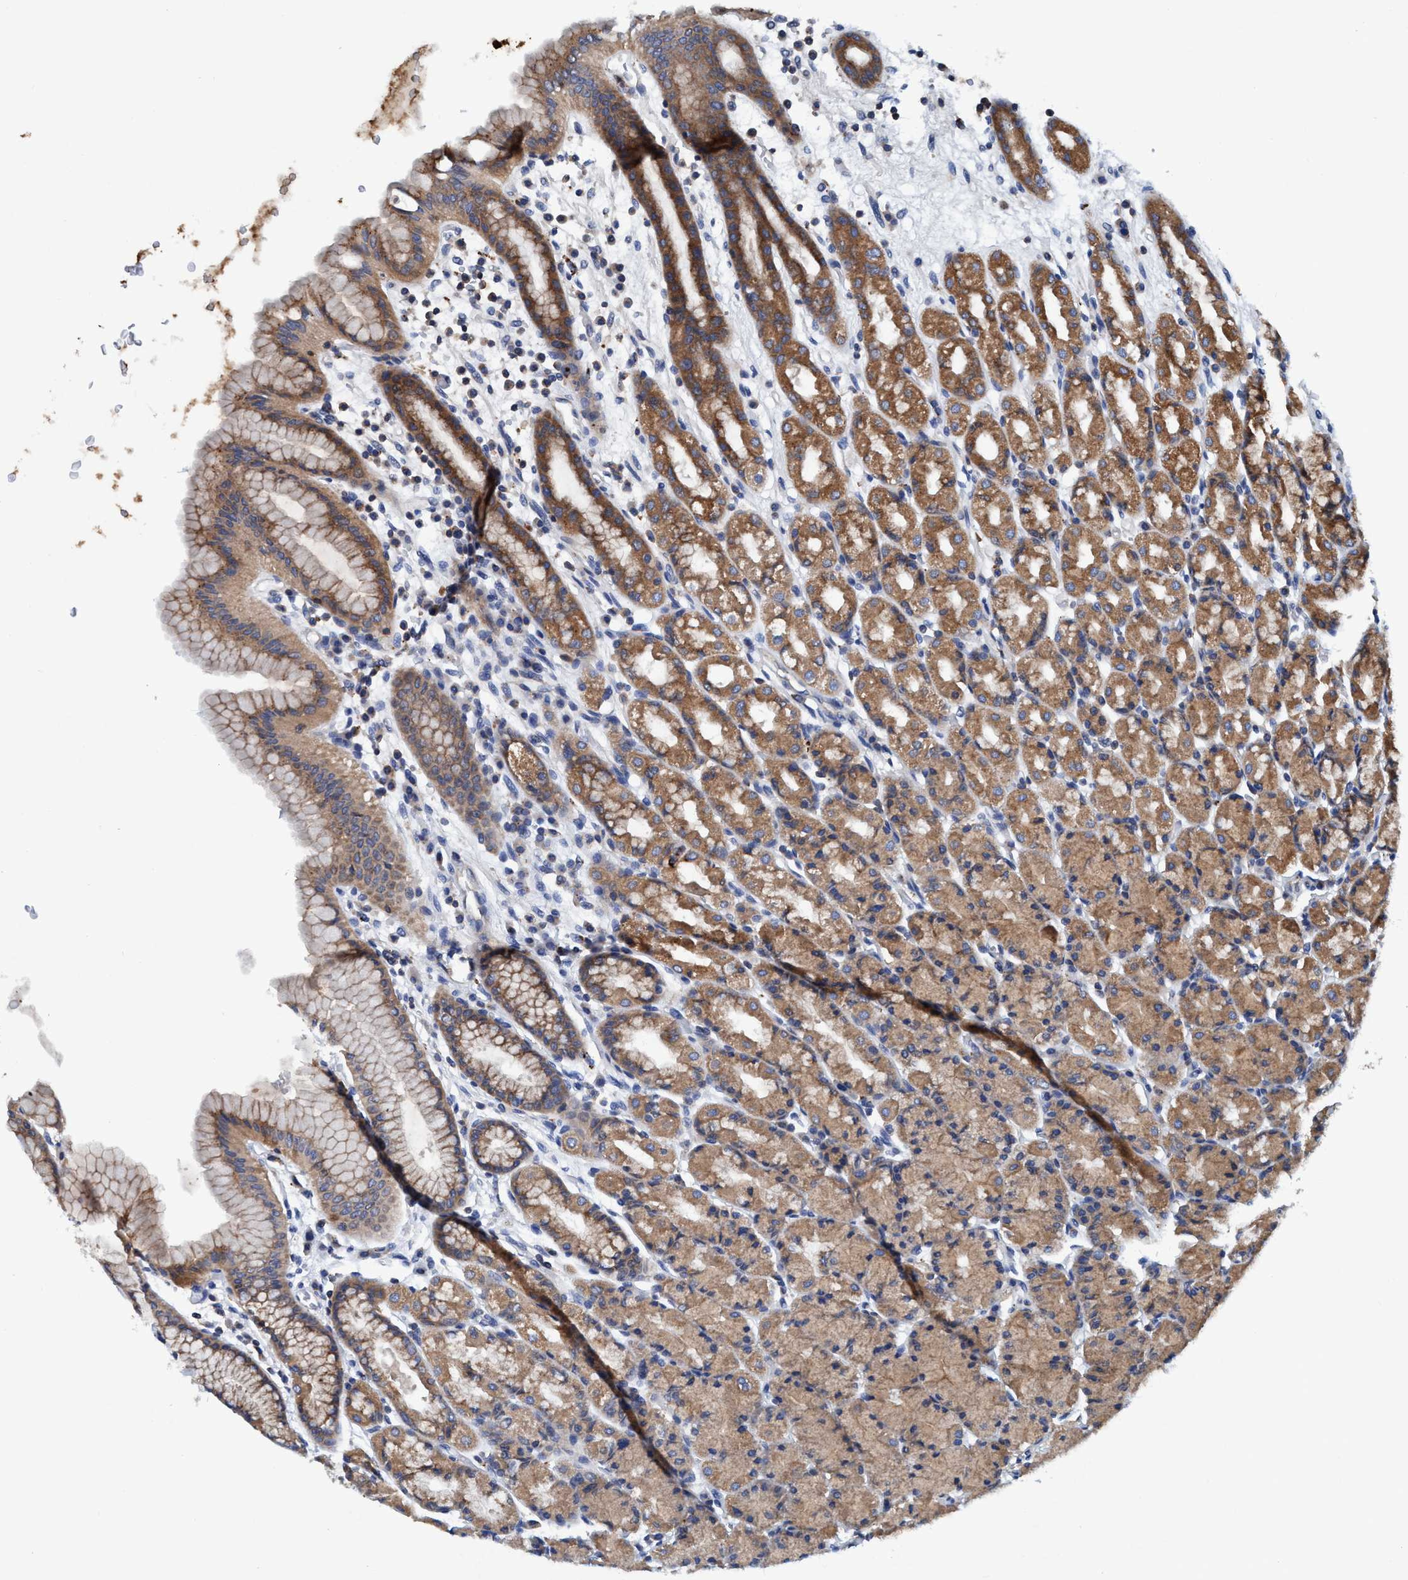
{"staining": {"intensity": "moderate", "quantity": ">75%", "location": "cytoplasmic/membranous"}, "tissue": "stomach", "cell_type": "Glandular cells", "image_type": "normal", "snomed": [{"axis": "morphology", "description": "Normal tissue, NOS"}, {"axis": "topography", "description": "Stomach, upper"}], "caption": "An immunohistochemistry (IHC) histopathology image of benign tissue is shown. Protein staining in brown shows moderate cytoplasmic/membranous positivity in stomach within glandular cells.", "gene": "ENDOG", "patient": {"sex": "male", "age": 68}}